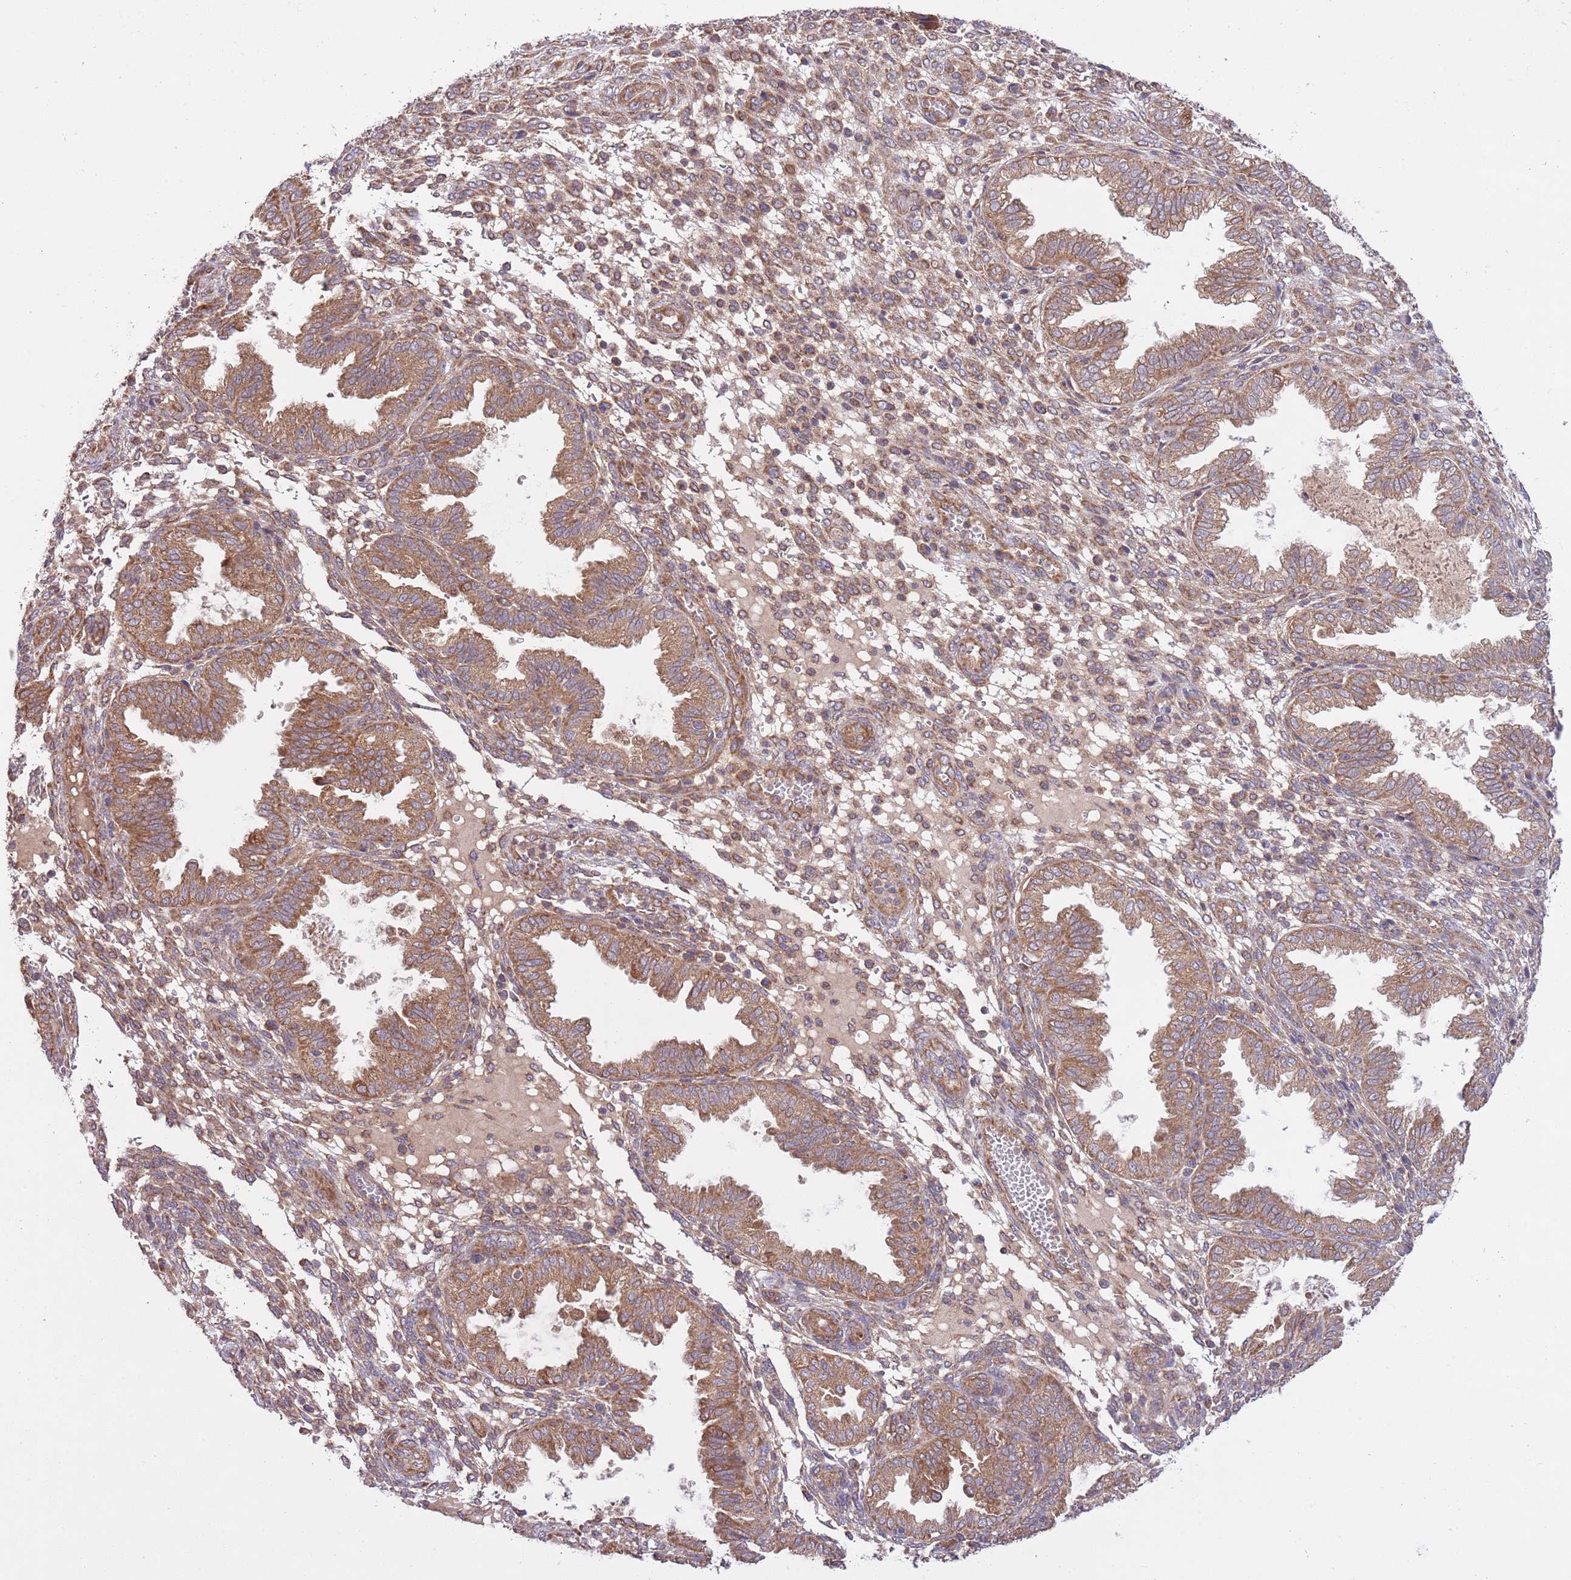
{"staining": {"intensity": "moderate", "quantity": "25%-75%", "location": "cytoplasmic/membranous"}, "tissue": "endometrium", "cell_type": "Cells in endometrial stroma", "image_type": "normal", "snomed": [{"axis": "morphology", "description": "Normal tissue, NOS"}, {"axis": "topography", "description": "Endometrium"}], "caption": "Endometrium stained with immunohistochemistry shows moderate cytoplasmic/membranous positivity in about 25%-75% of cells in endometrial stroma. (IHC, brightfield microscopy, high magnification).", "gene": "MFNG", "patient": {"sex": "female", "age": 33}}